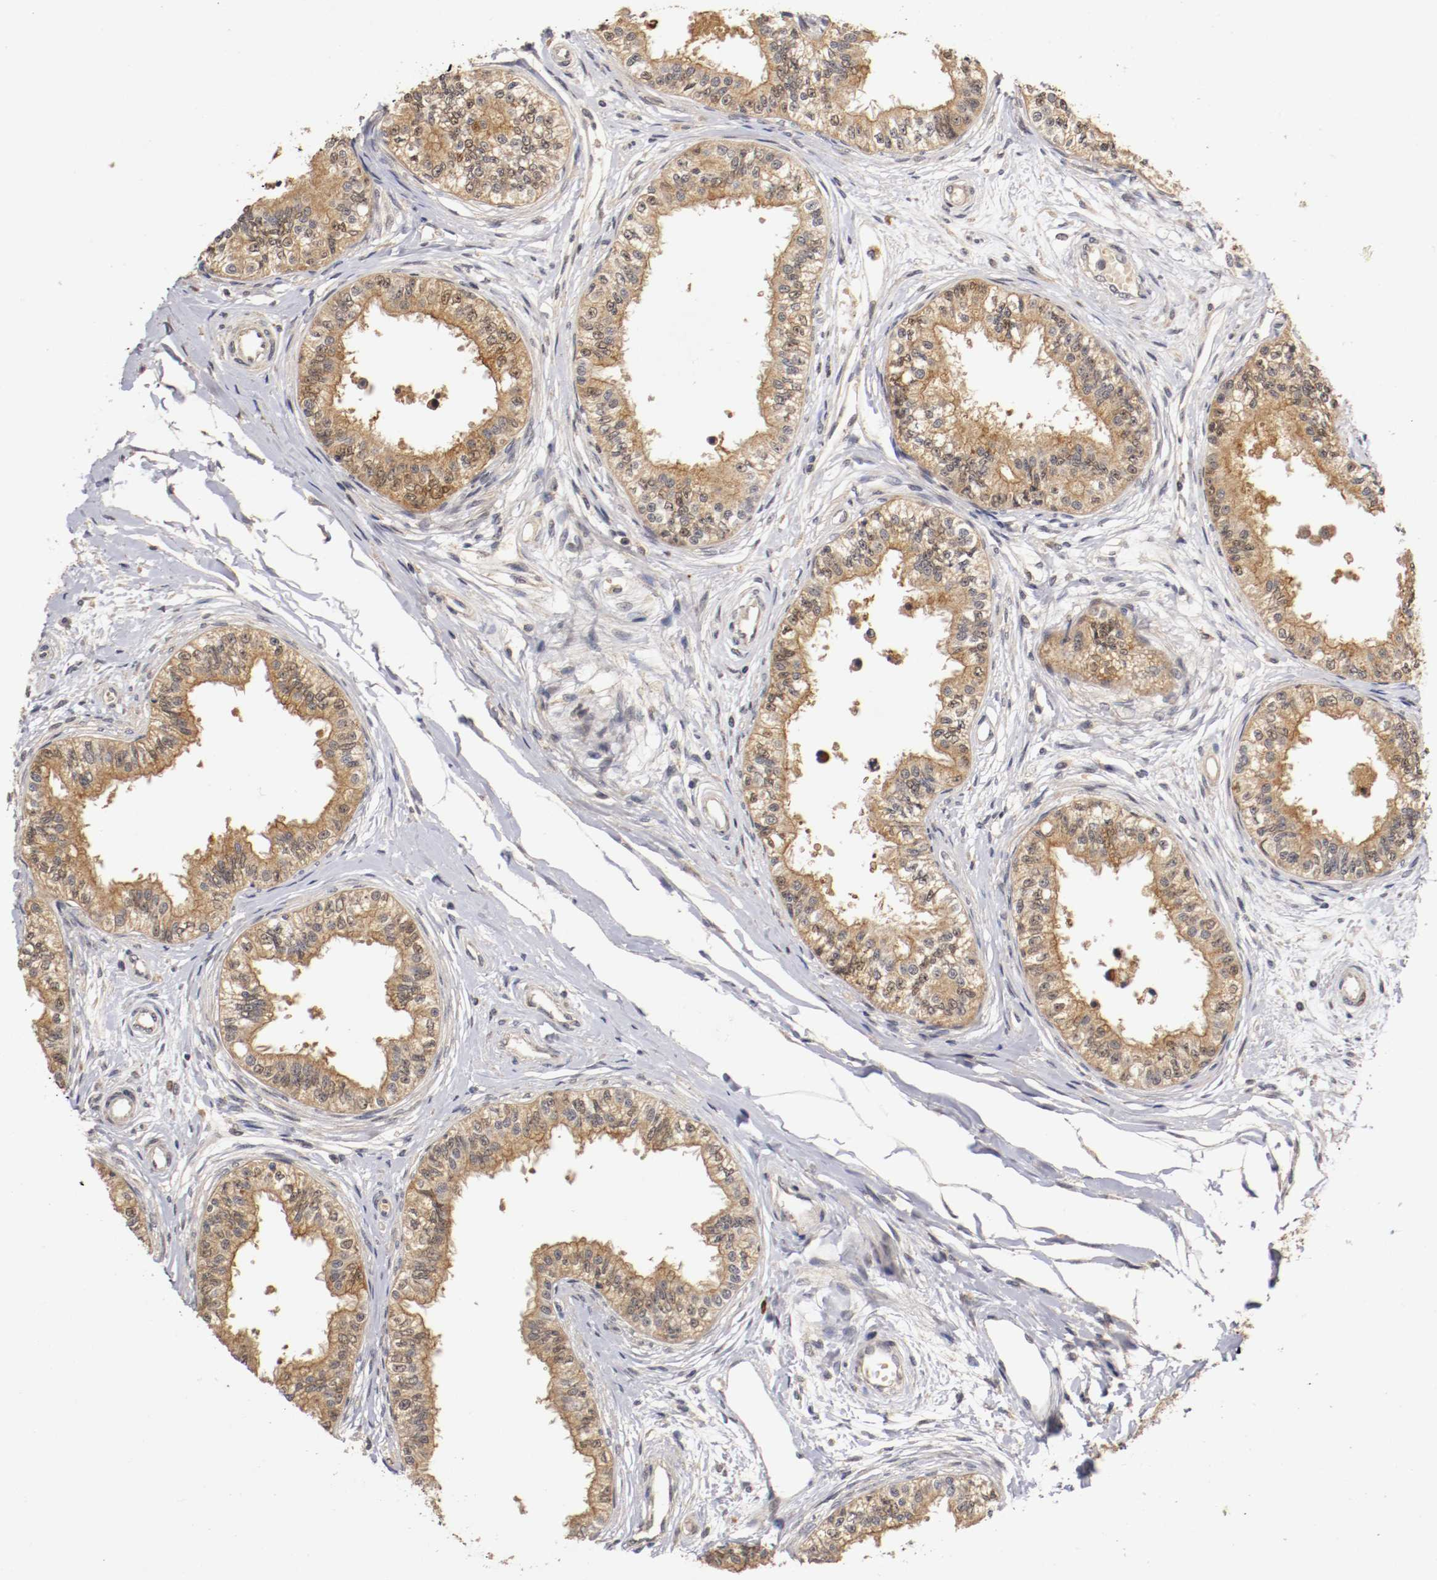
{"staining": {"intensity": "moderate", "quantity": ">75%", "location": "cytoplasmic/membranous,nuclear"}, "tissue": "epididymis", "cell_type": "Glandular cells", "image_type": "normal", "snomed": [{"axis": "morphology", "description": "Normal tissue, NOS"}, {"axis": "morphology", "description": "Adenocarcinoma, metastatic, NOS"}, {"axis": "topography", "description": "Testis"}, {"axis": "topography", "description": "Epididymis"}], "caption": "This image shows immunohistochemistry (IHC) staining of normal human epididymis, with medium moderate cytoplasmic/membranous,nuclear staining in about >75% of glandular cells.", "gene": "TNFRSF1B", "patient": {"sex": "male", "age": 26}}